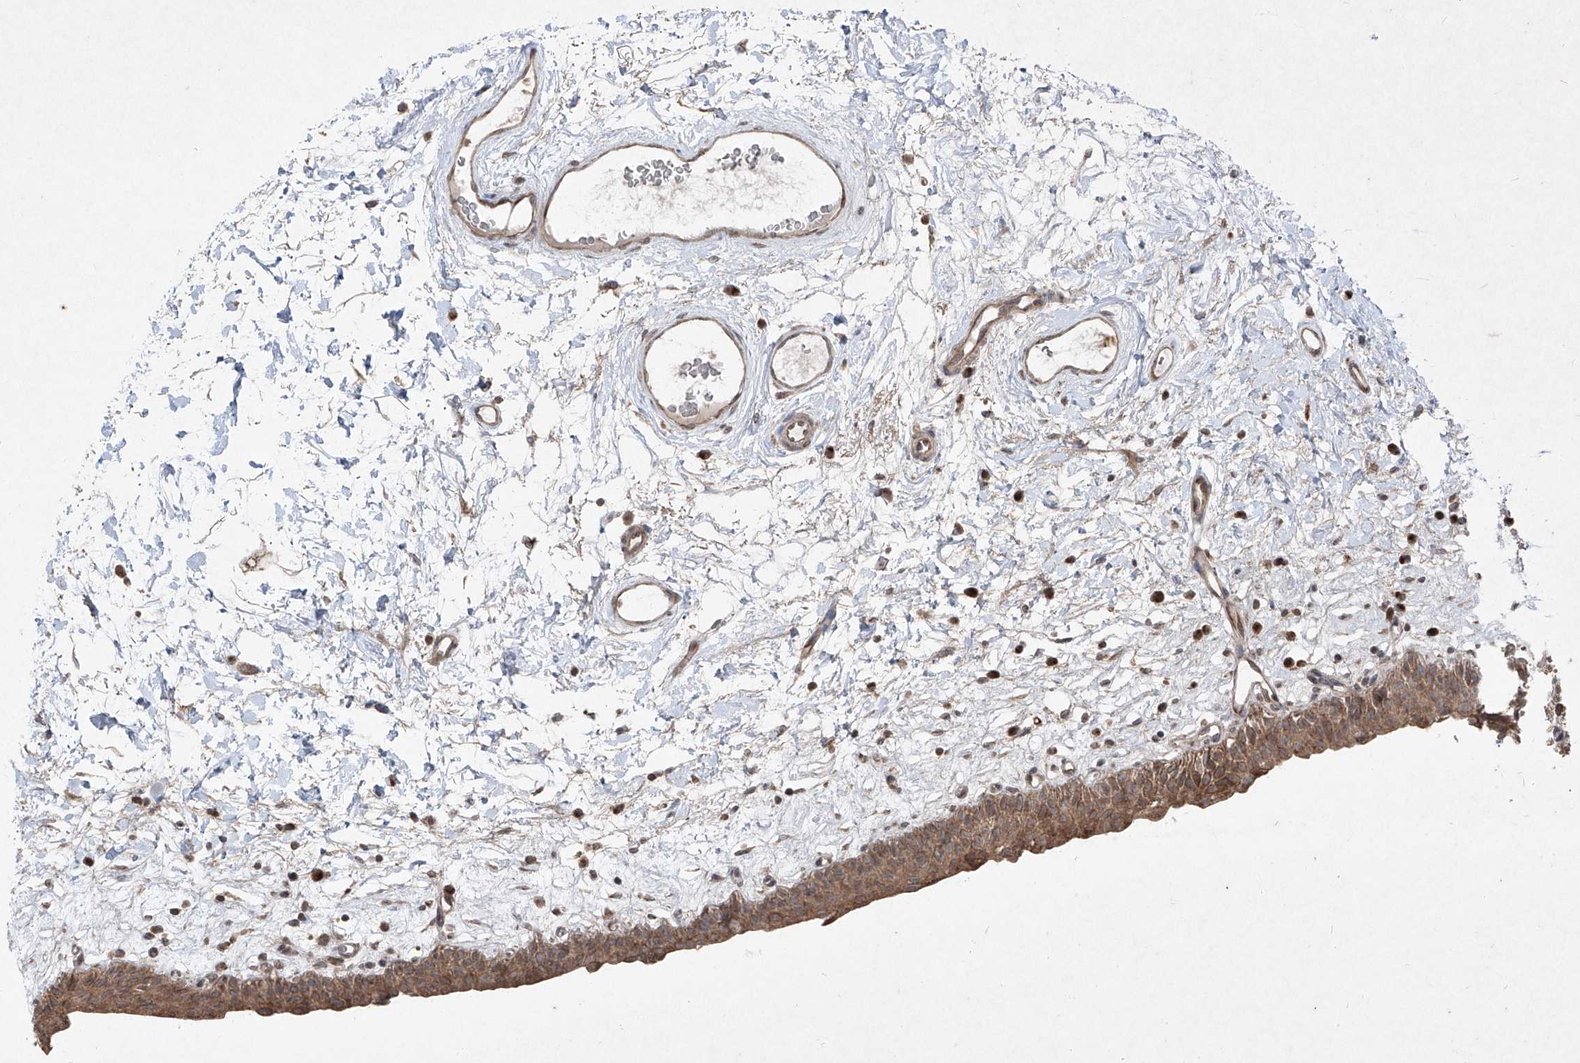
{"staining": {"intensity": "strong", "quantity": ">75%", "location": "cytoplasmic/membranous"}, "tissue": "urinary bladder", "cell_type": "Urothelial cells", "image_type": "normal", "snomed": [{"axis": "morphology", "description": "Normal tissue, NOS"}, {"axis": "topography", "description": "Urinary bladder"}], "caption": "Normal urinary bladder was stained to show a protein in brown. There is high levels of strong cytoplasmic/membranous staining in approximately >75% of urothelial cells.", "gene": "ABCD3", "patient": {"sex": "male", "age": 83}}